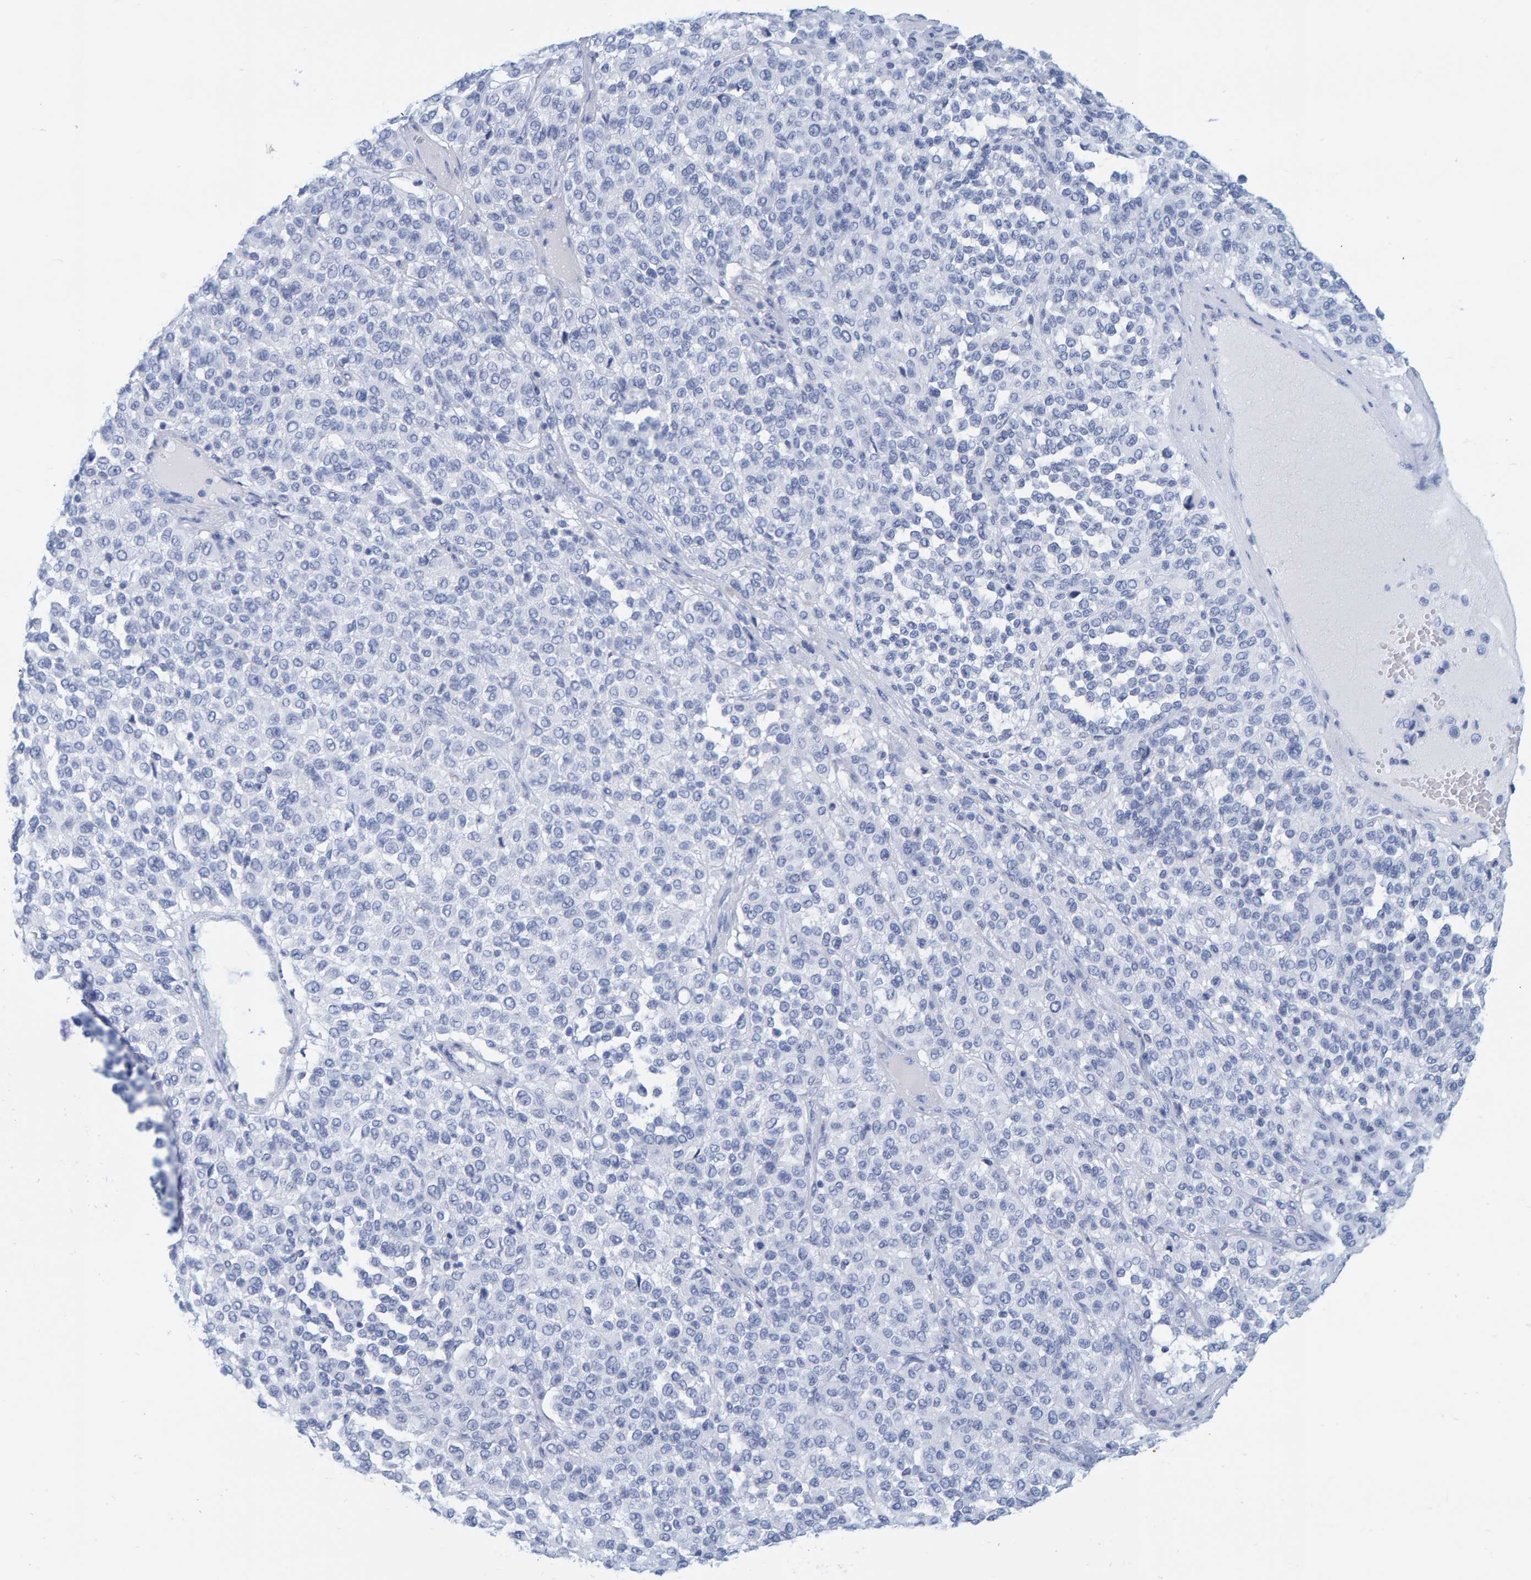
{"staining": {"intensity": "negative", "quantity": "none", "location": "none"}, "tissue": "melanoma", "cell_type": "Tumor cells", "image_type": "cancer", "snomed": [{"axis": "morphology", "description": "Malignant melanoma, Metastatic site"}, {"axis": "topography", "description": "Pancreas"}], "caption": "IHC image of human melanoma stained for a protein (brown), which reveals no expression in tumor cells.", "gene": "SFTPC", "patient": {"sex": "female", "age": 30}}